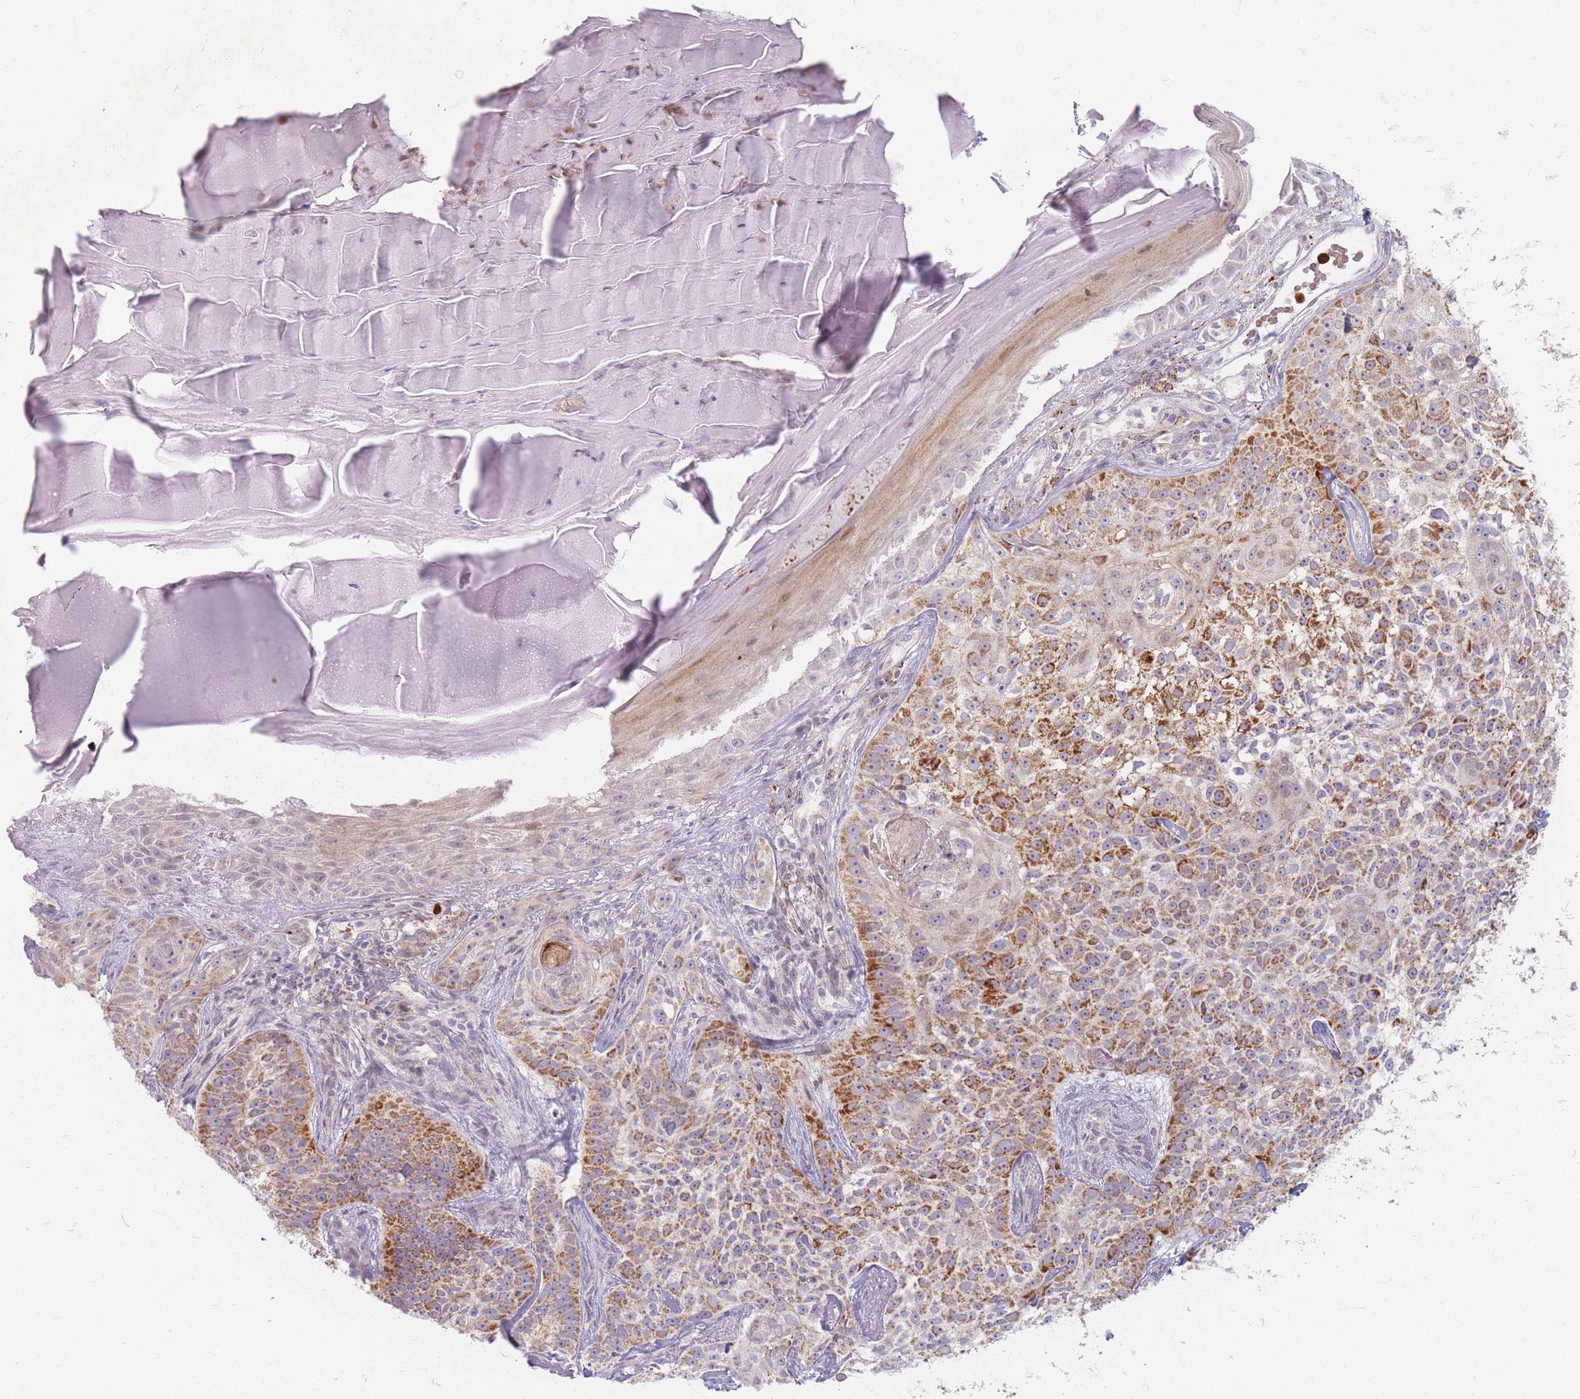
{"staining": {"intensity": "moderate", "quantity": ">75%", "location": "cytoplasmic/membranous"}, "tissue": "skin cancer", "cell_type": "Tumor cells", "image_type": "cancer", "snomed": [{"axis": "morphology", "description": "Basal cell carcinoma"}, {"axis": "topography", "description": "Skin"}], "caption": "Immunohistochemistry (IHC) image of neoplastic tissue: human skin basal cell carcinoma stained using immunohistochemistry (IHC) displays medium levels of moderate protein expression localized specifically in the cytoplasmic/membranous of tumor cells, appearing as a cytoplasmic/membranous brown color.", "gene": "CHCHD7", "patient": {"sex": "female", "age": 92}}